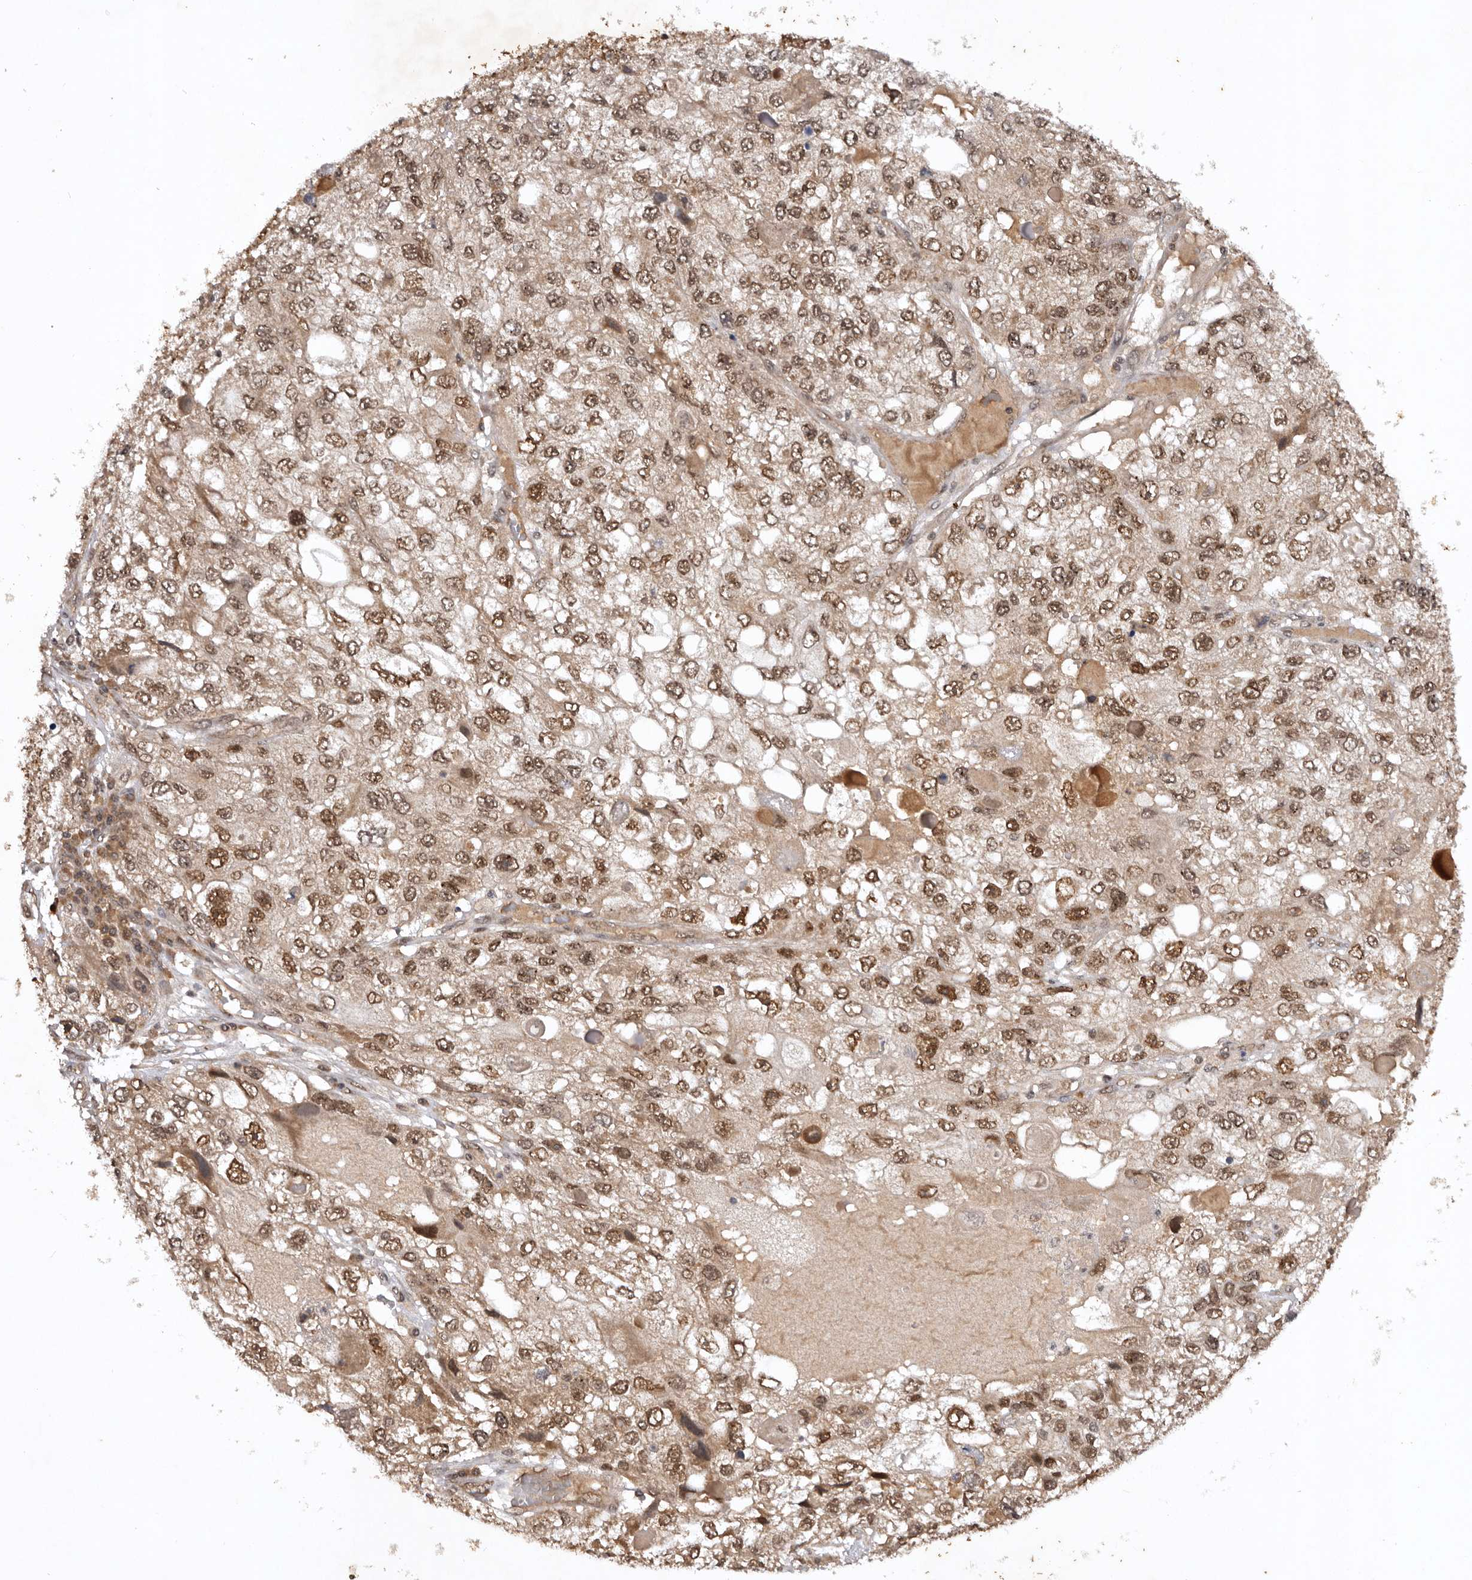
{"staining": {"intensity": "moderate", "quantity": ">75%", "location": "cytoplasmic/membranous,nuclear"}, "tissue": "endometrial cancer", "cell_type": "Tumor cells", "image_type": "cancer", "snomed": [{"axis": "morphology", "description": "Adenocarcinoma, NOS"}, {"axis": "topography", "description": "Endometrium"}], "caption": "Endometrial adenocarcinoma stained for a protein demonstrates moderate cytoplasmic/membranous and nuclear positivity in tumor cells.", "gene": "TARS2", "patient": {"sex": "female", "age": 49}}